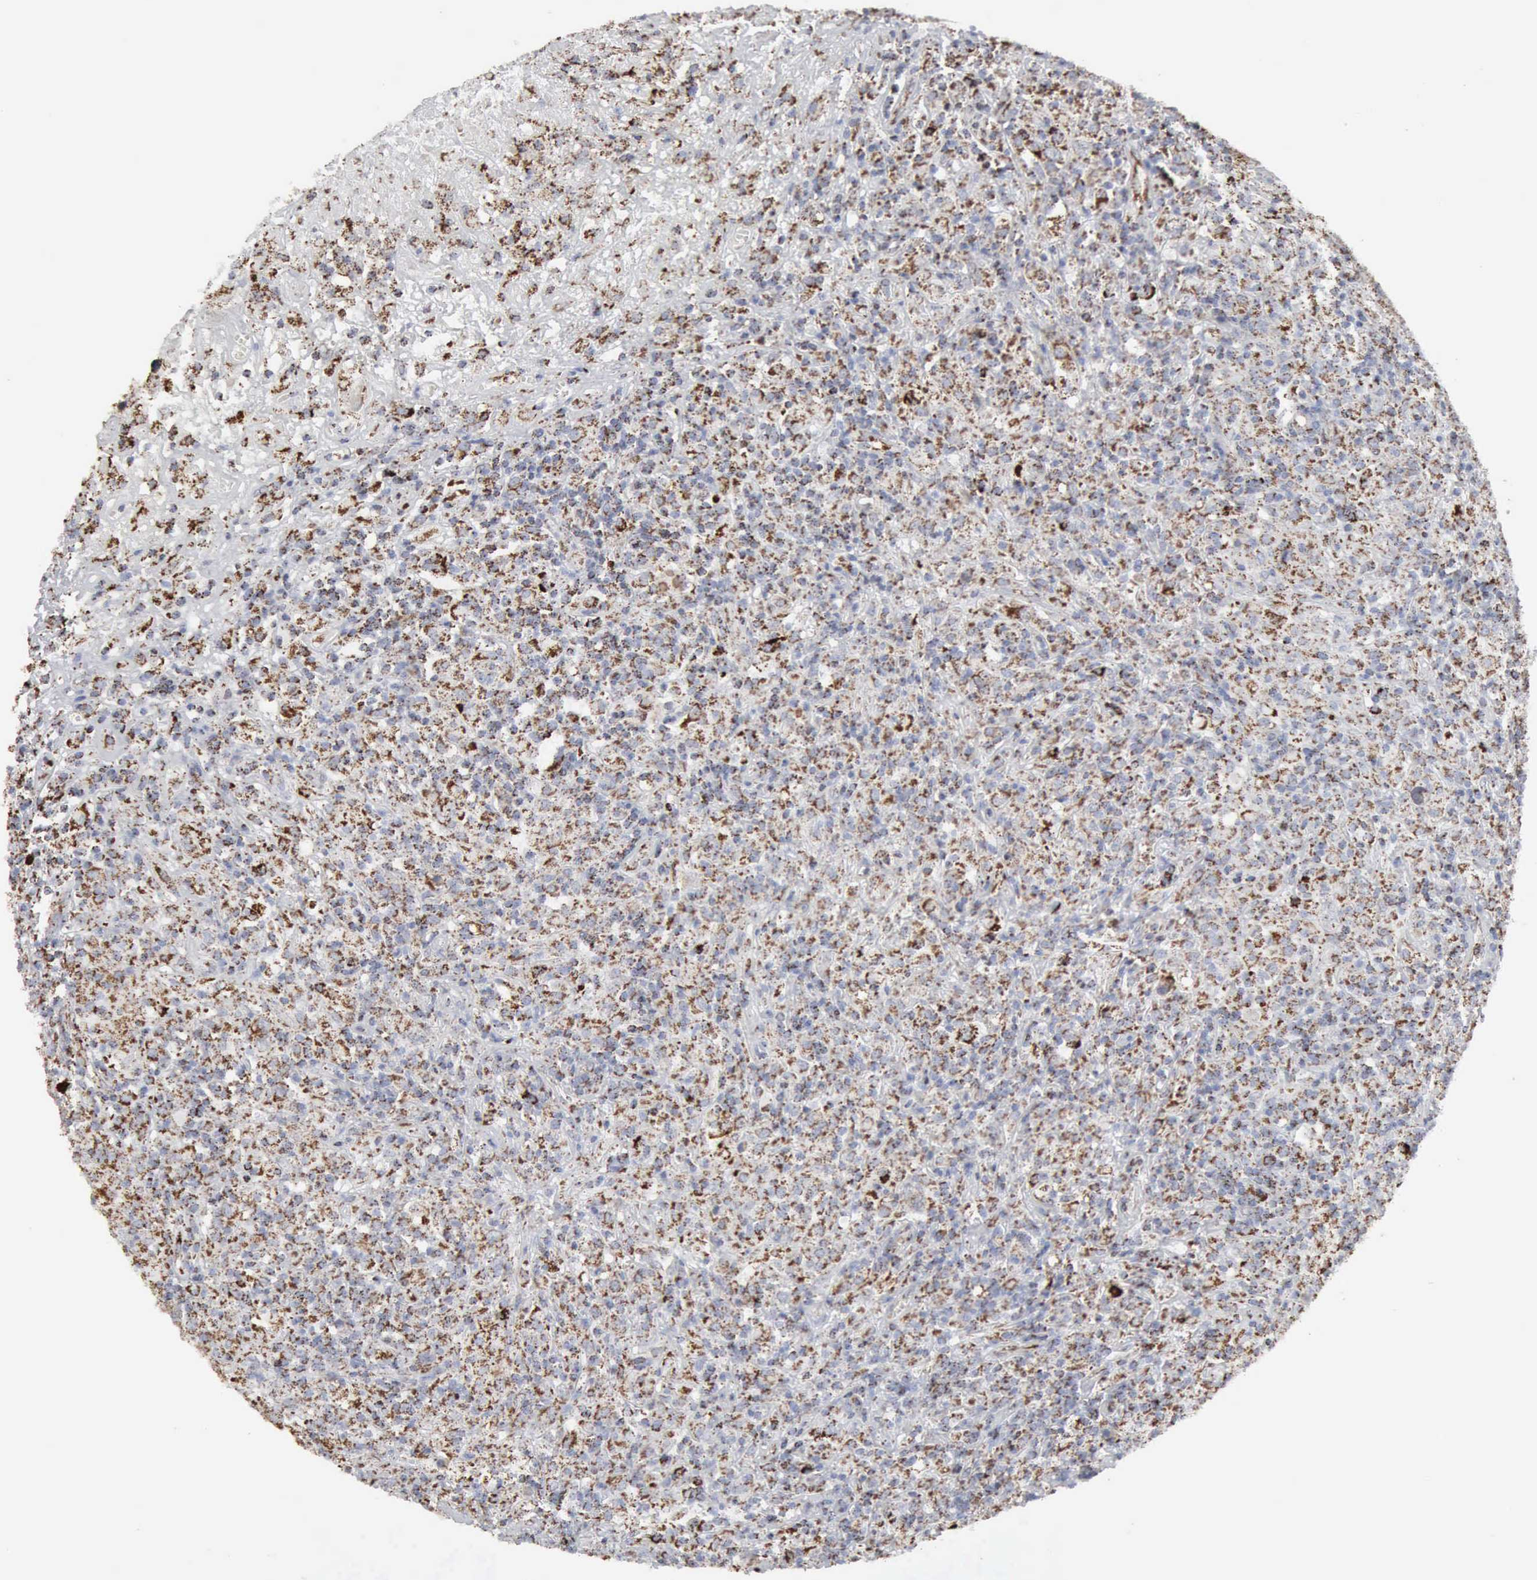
{"staining": {"intensity": "strong", "quantity": "25%-75%", "location": "cytoplasmic/membranous"}, "tissue": "lymphoma", "cell_type": "Tumor cells", "image_type": "cancer", "snomed": [{"axis": "morphology", "description": "Hodgkin's disease, NOS"}, {"axis": "topography", "description": "Lymph node"}], "caption": "DAB immunohistochemical staining of lymphoma exhibits strong cytoplasmic/membranous protein staining in approximately 25%-75% of tumor cells.", "gene": "ACO2", "patient": {"sex": "male", "age": 46}}